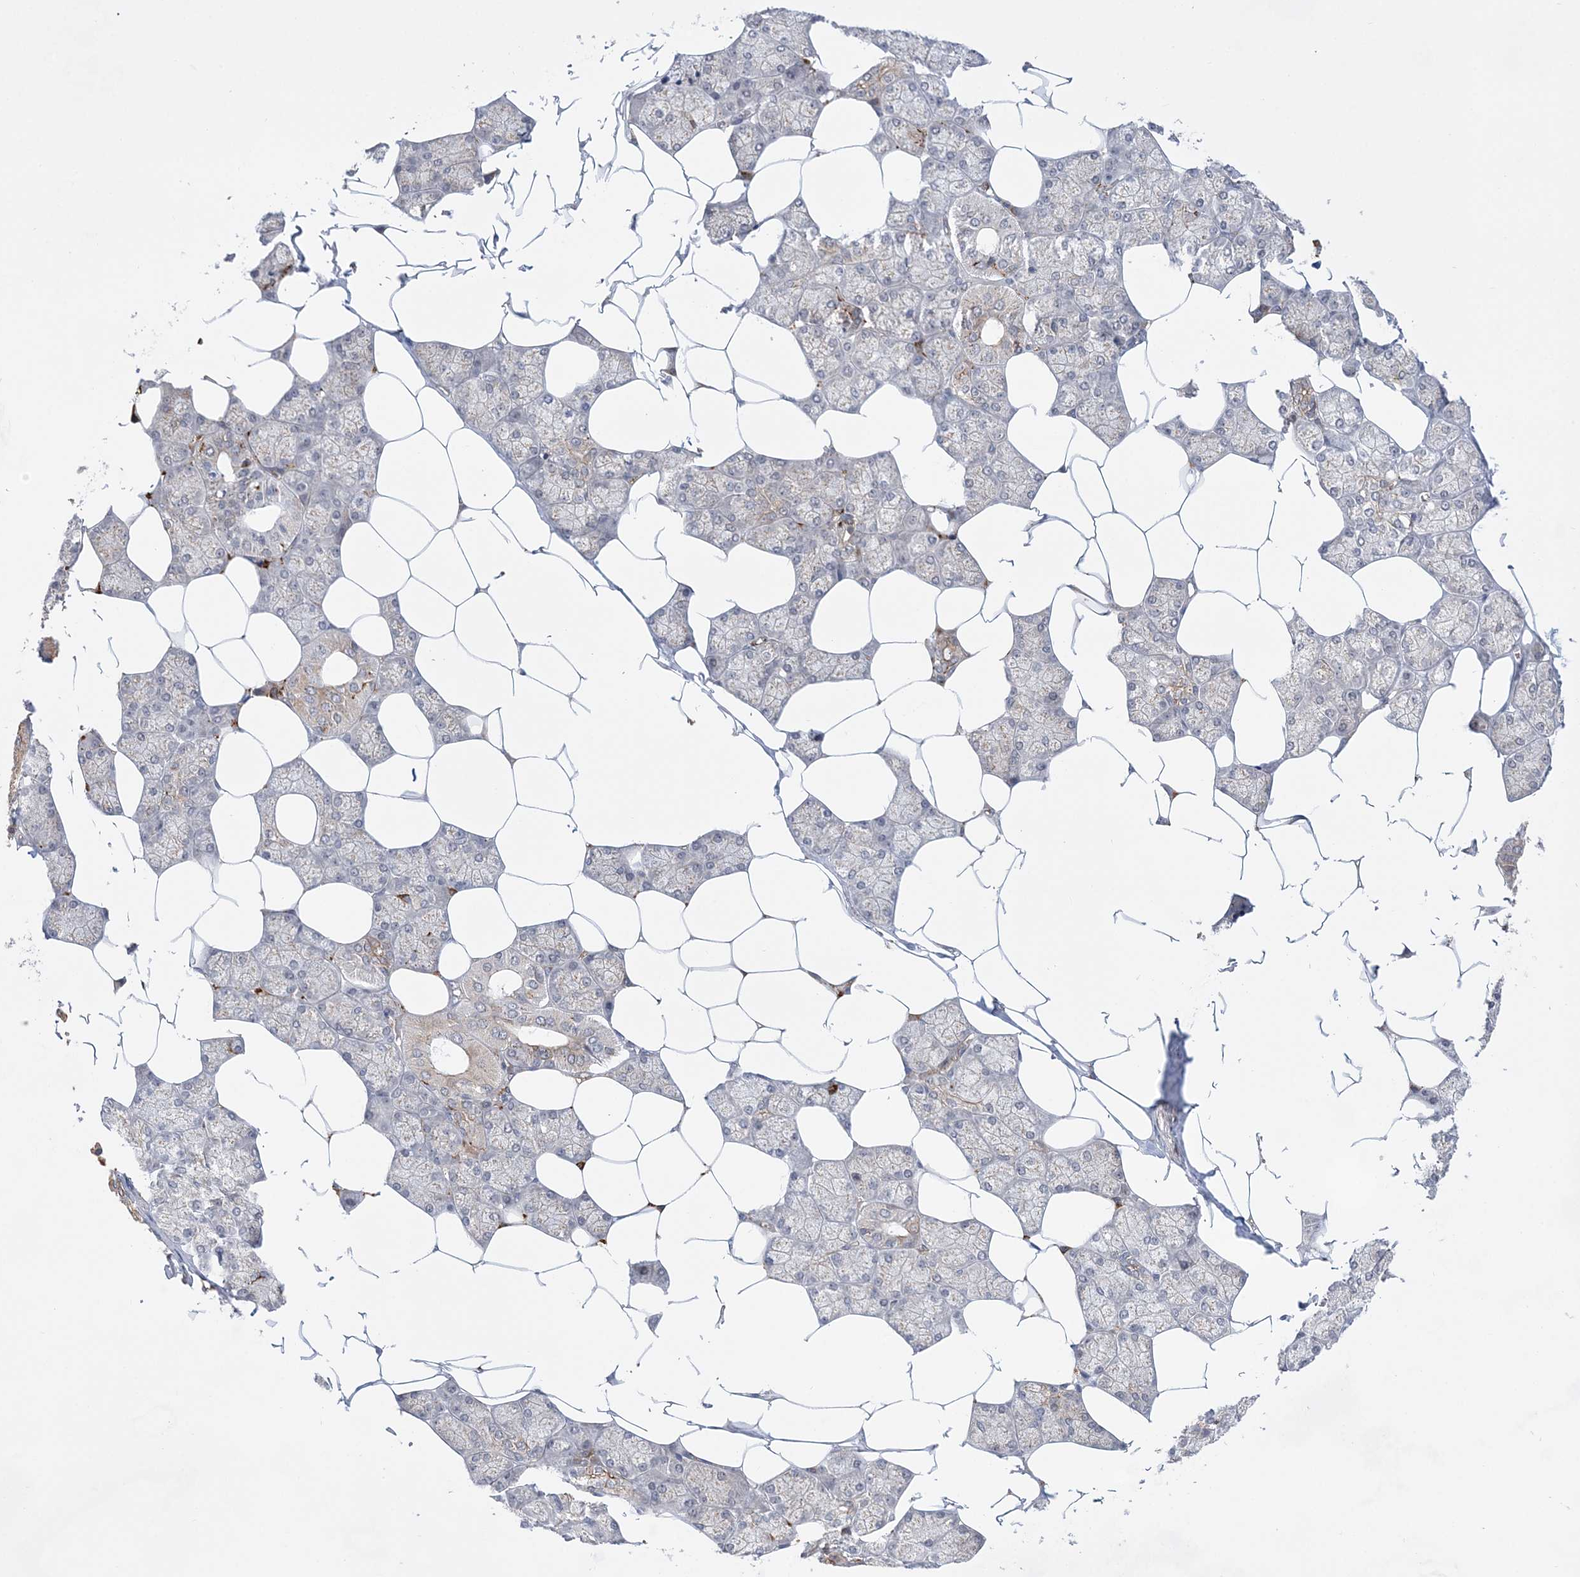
{"staining": {"intensity": "moderate", "quantity": "25%-75%", "location": "cytoplasmic/membranous"}, "tissue": "salivary gland", "cell_type": "Glandular cells", "image_type": "normal", "snomed": [{"axis": "morphology", "description": "Normal tissue, NOS"}, {"axis": "topography", "description": "Salivary gland"}], "caption": "Brown immunohistochemical staining in benign human salivary gland displays moderate cytoplasmic/membranous positivity in approximately 25%-75% of glandular cells.", "gene": "ANAPC15", "patient": {"sex": "male", "age": 62}}